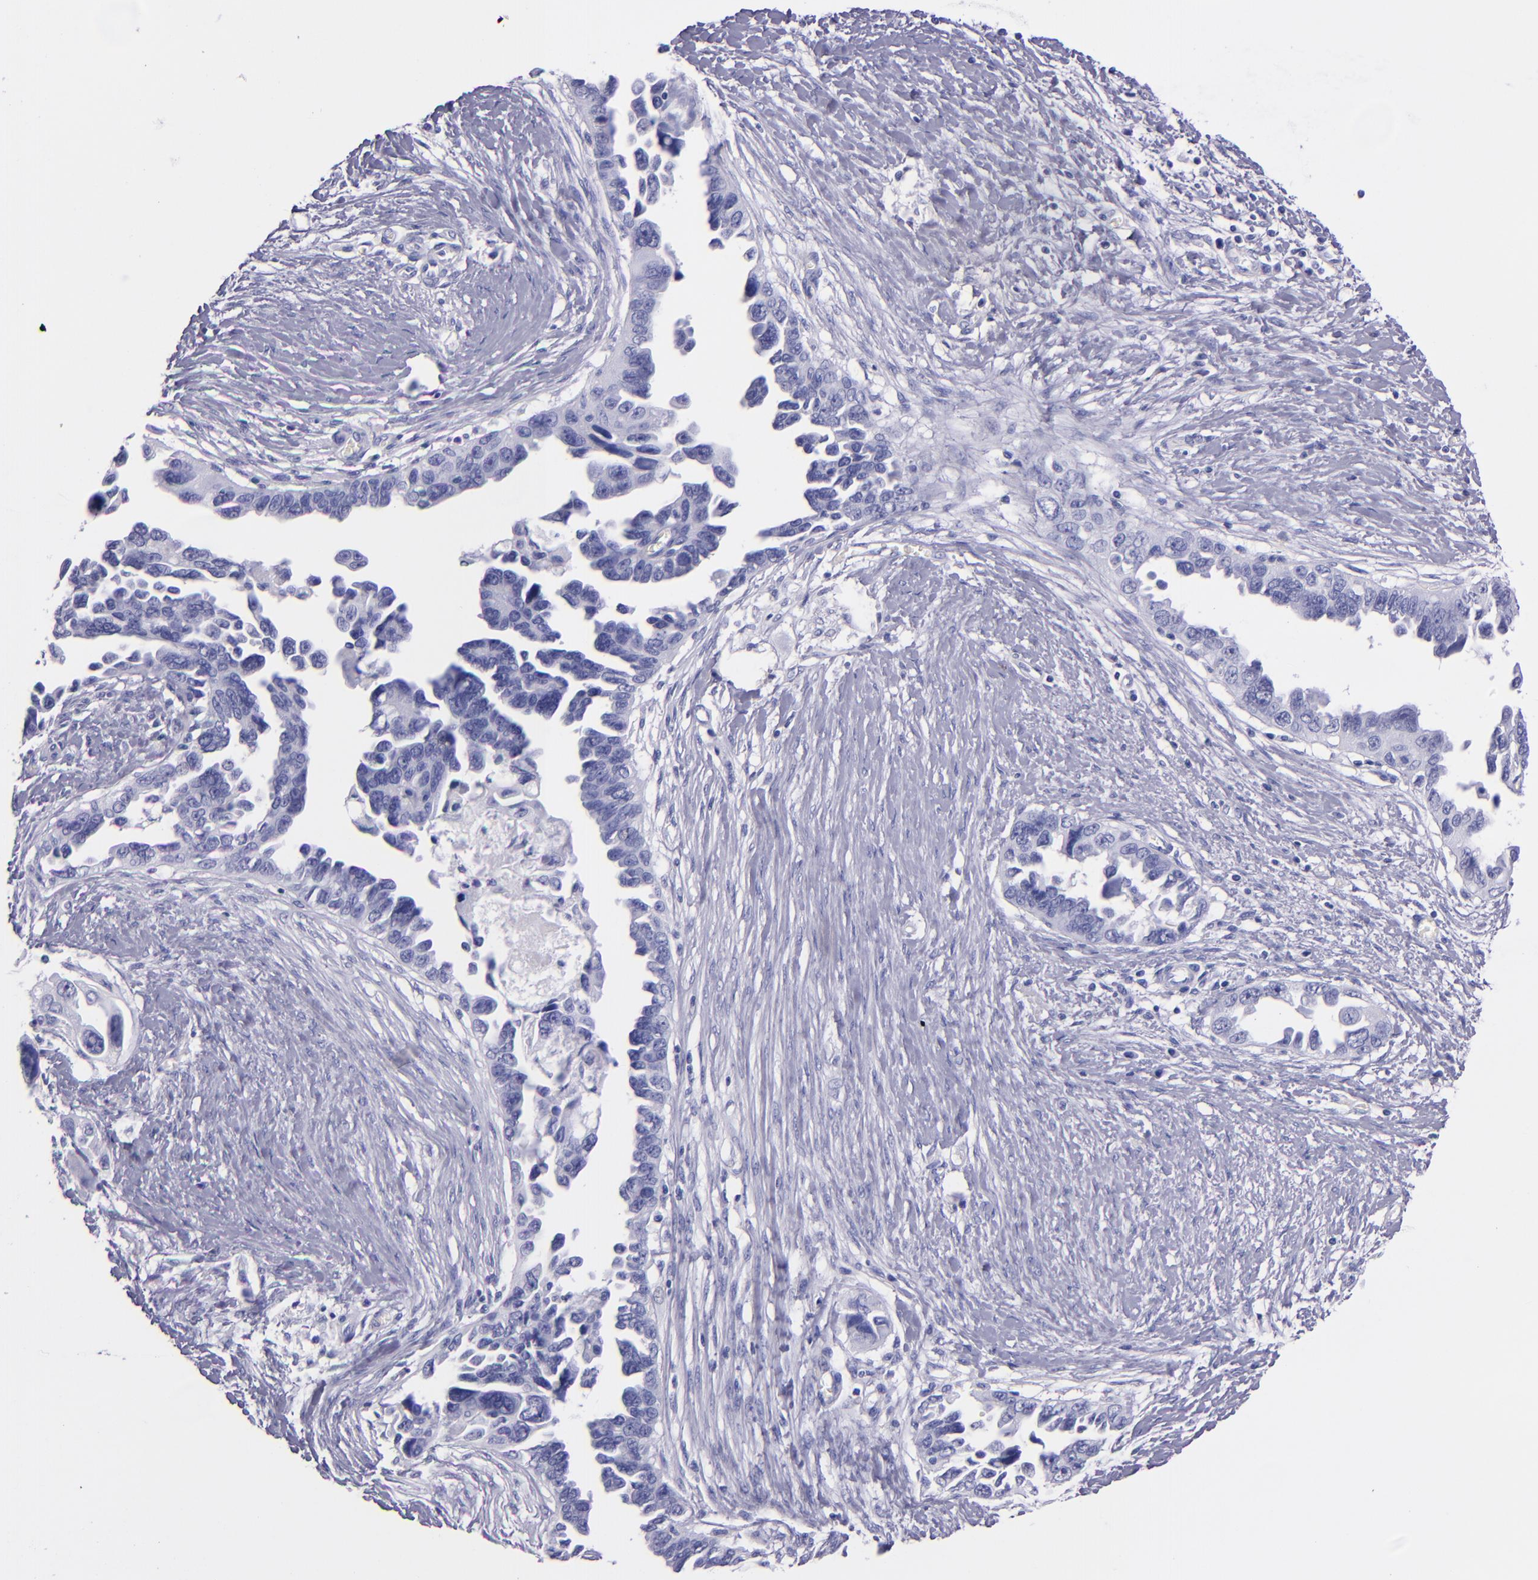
{"staining": {"intensity": "negative", "quantity": "none", "location": "none"}, "tissue": "ovarian cancer", "cell_type": "Tumor cells", "image_type": "cancer", "snomed": [{"axis": "morphology", "description": "Cystadenocarcinoma, serous, NOS"}, {"axis": "topography", "description": "Ovary"}], "caption": "An image of ovarian cancer (serous cystadenocarcinoma) stained for a protein shows no brown staining in tumor cells.", "gene": "SFTPA2", "patient": {"sex": "female", "age": 63}}